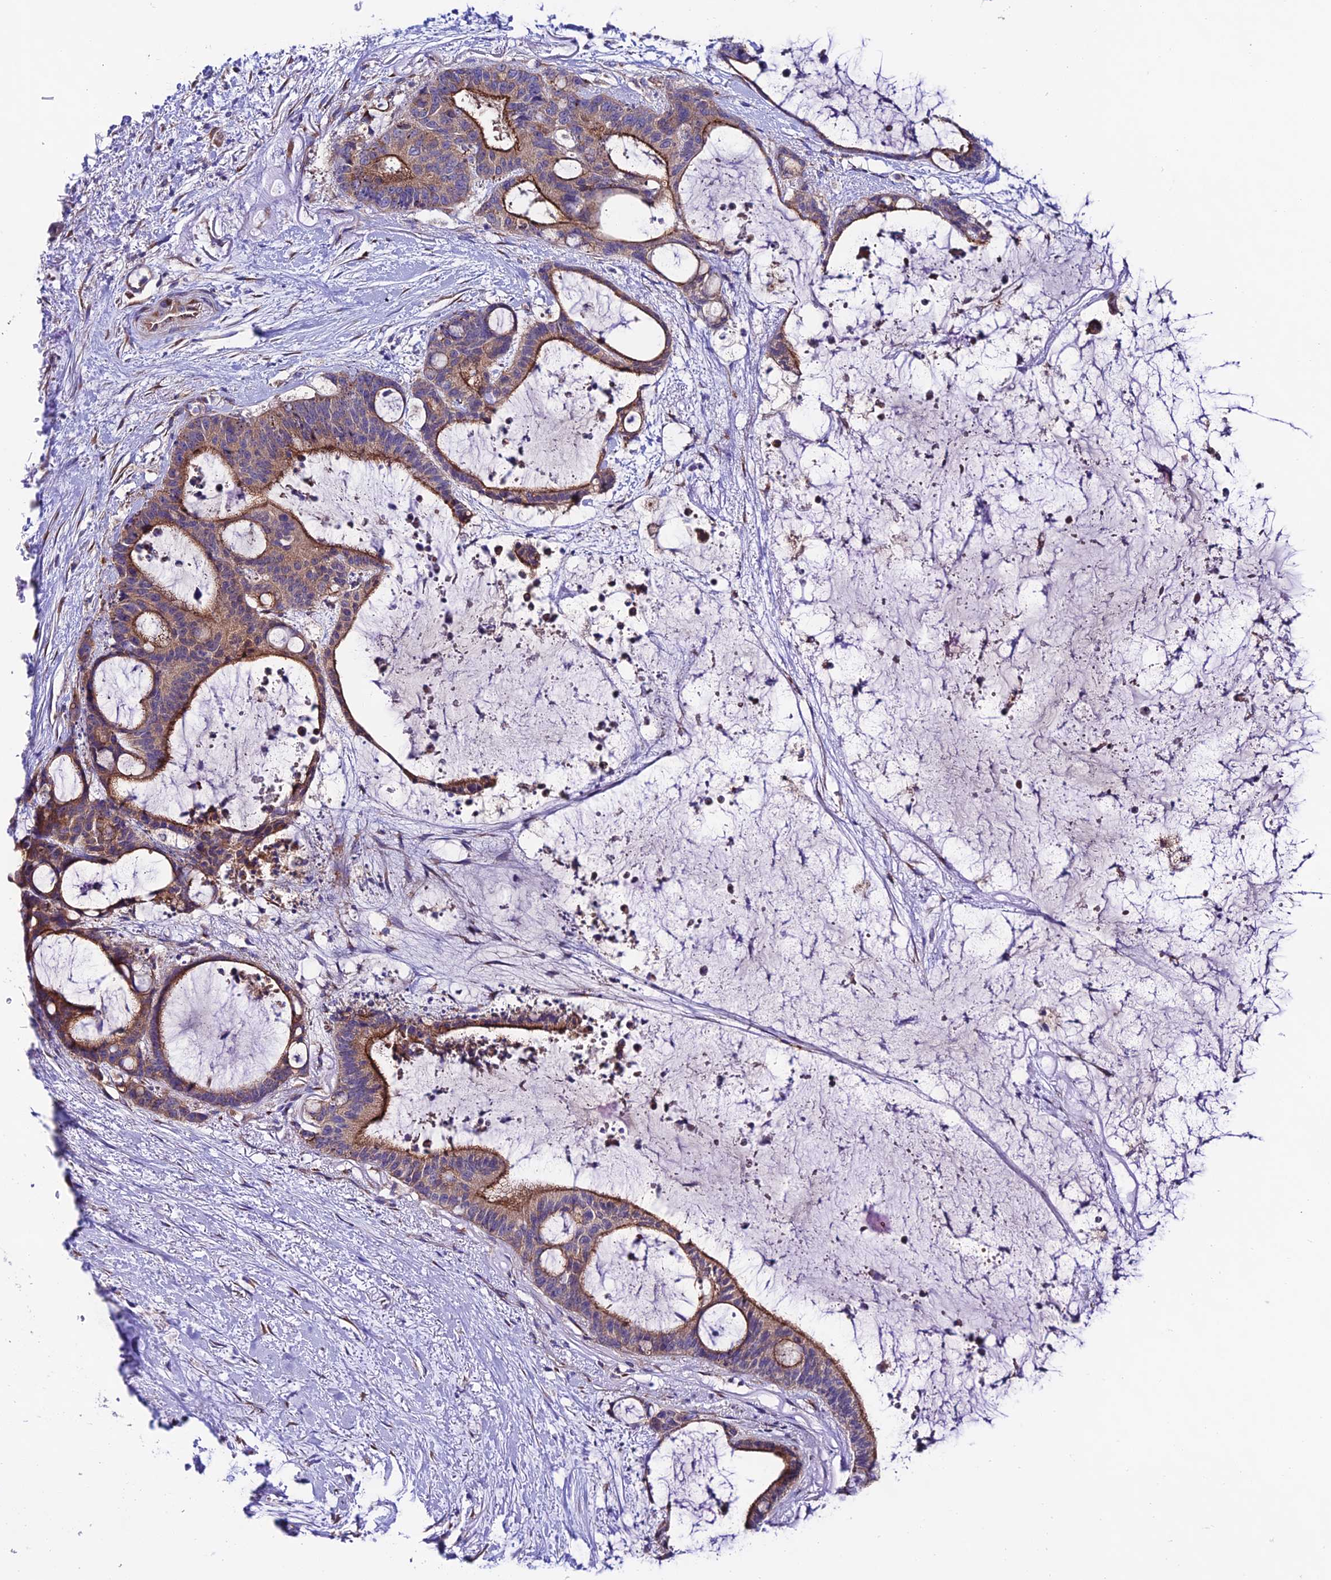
{"staining": {"intensity": "strong", "quantity": ">75%", "location": "cytoplasmic/membranous"}, "tissue": "liver cancer", "cell_type": "Tumor cells", "image_type": "cancer", "snomed": [{"axis": "morphology", "description": "Normal tissue, NOS"}, {"axis": "morphology", "description": "Cholangiocarcinoma"}, {"axis": "topography", "description": "Liver"}, {"axis": "topography", "description": "Peripheral nerve tissue"}], "caption": "Protein staining of cholangiocarcinoma (liver) tissue reveals strong cytoplasmic/membranous positivity in approximately >75% of tumor cells.", "gene": "LACTB2", "patient": {"sex": "female", "age": 73}}